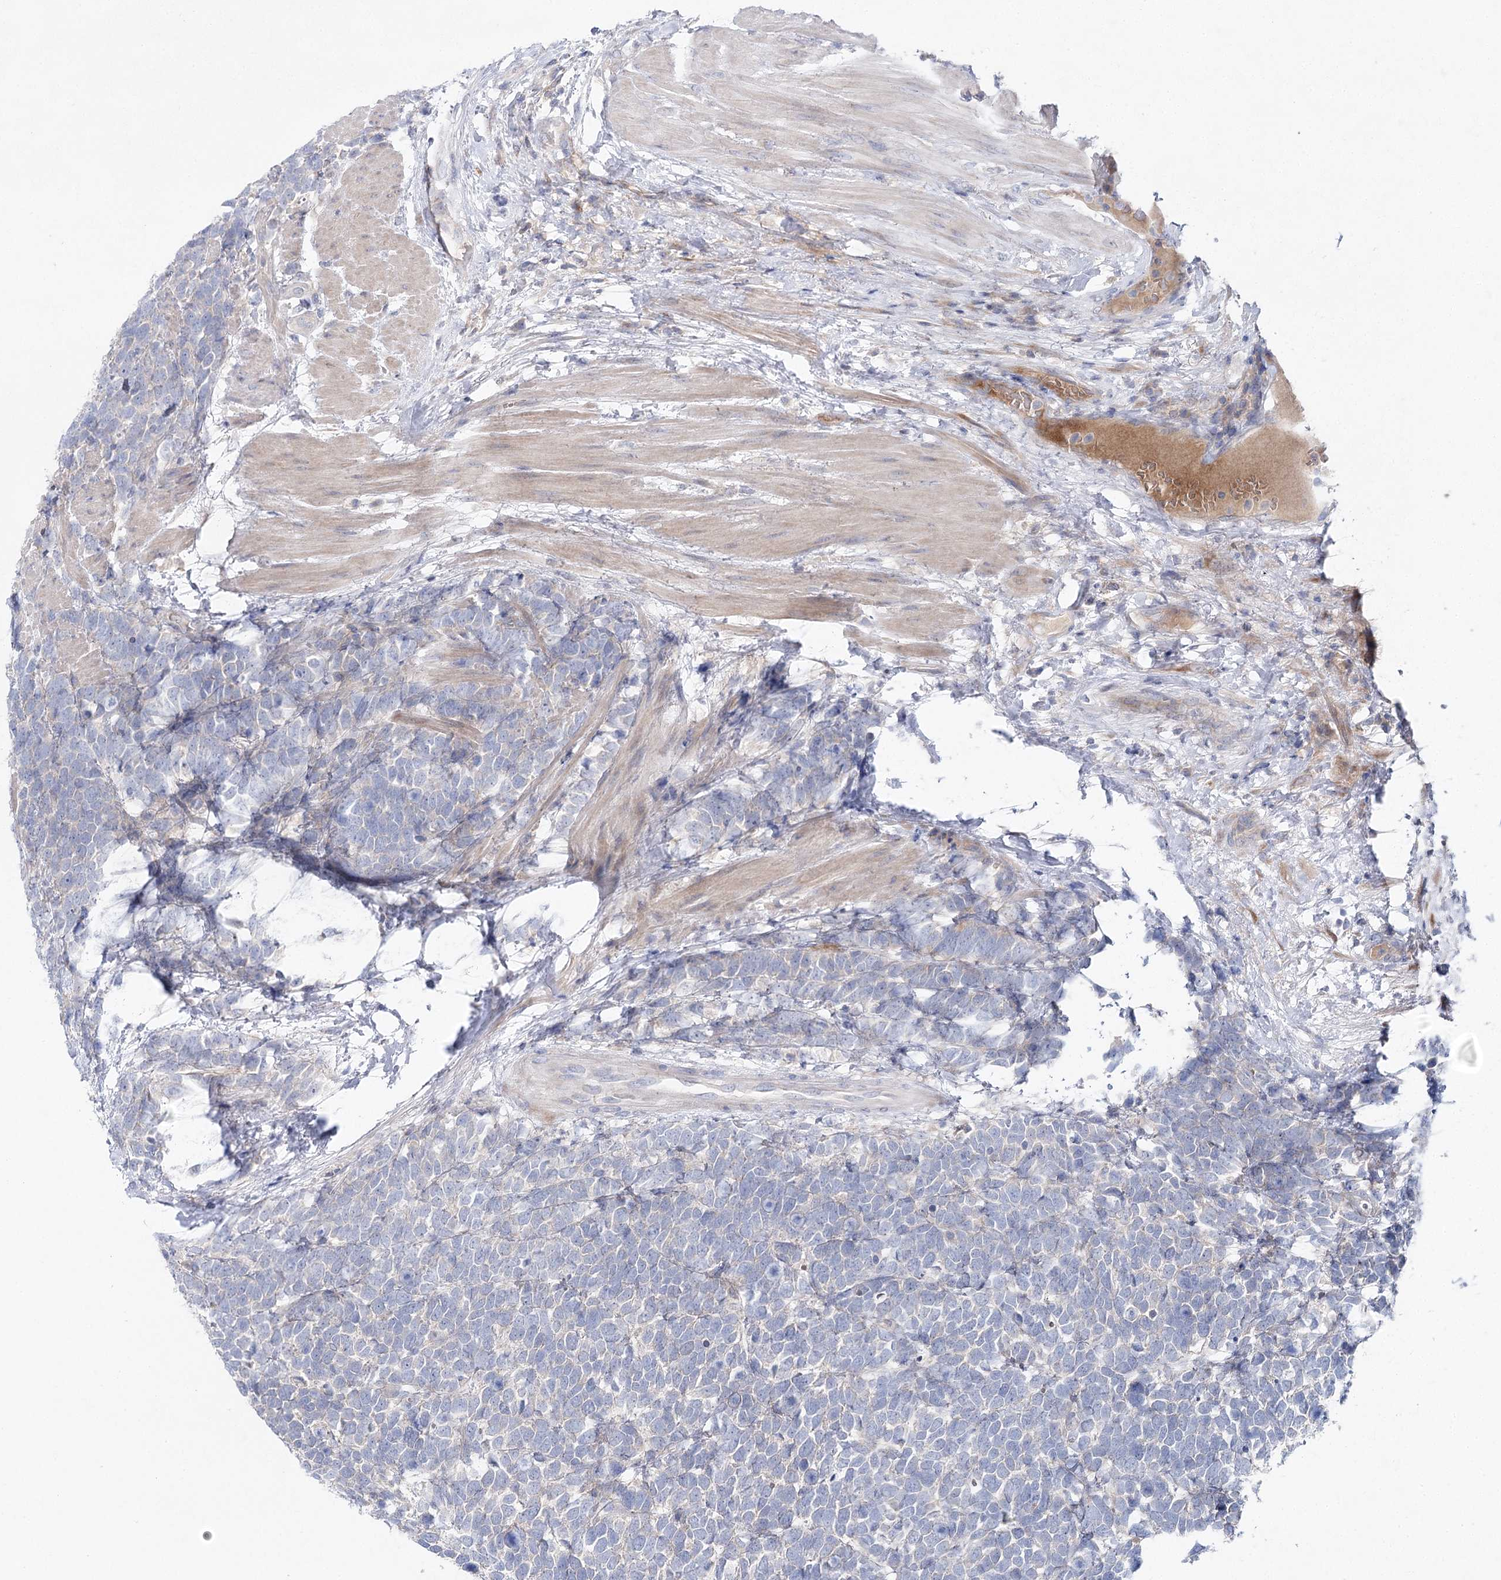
{"staining": {"intensity": "negative", "quantity": "none", "location": "none"}, "tissue": "urothelial cancer", "cell_type": "Tumor cells", "image_type": "cancer", "snomed": [{"axis": "morphology", "description": "Urothelial carcinoma, High grade"}, {"axis": "topography", "description": "Urinary bladder"}], "caption": "Tumor cells are negative for brown protein staining in urothelial carcinoma (high-grade).", "gene": "LRRC14B", "patient": {"sex": "female", "age": 82}}